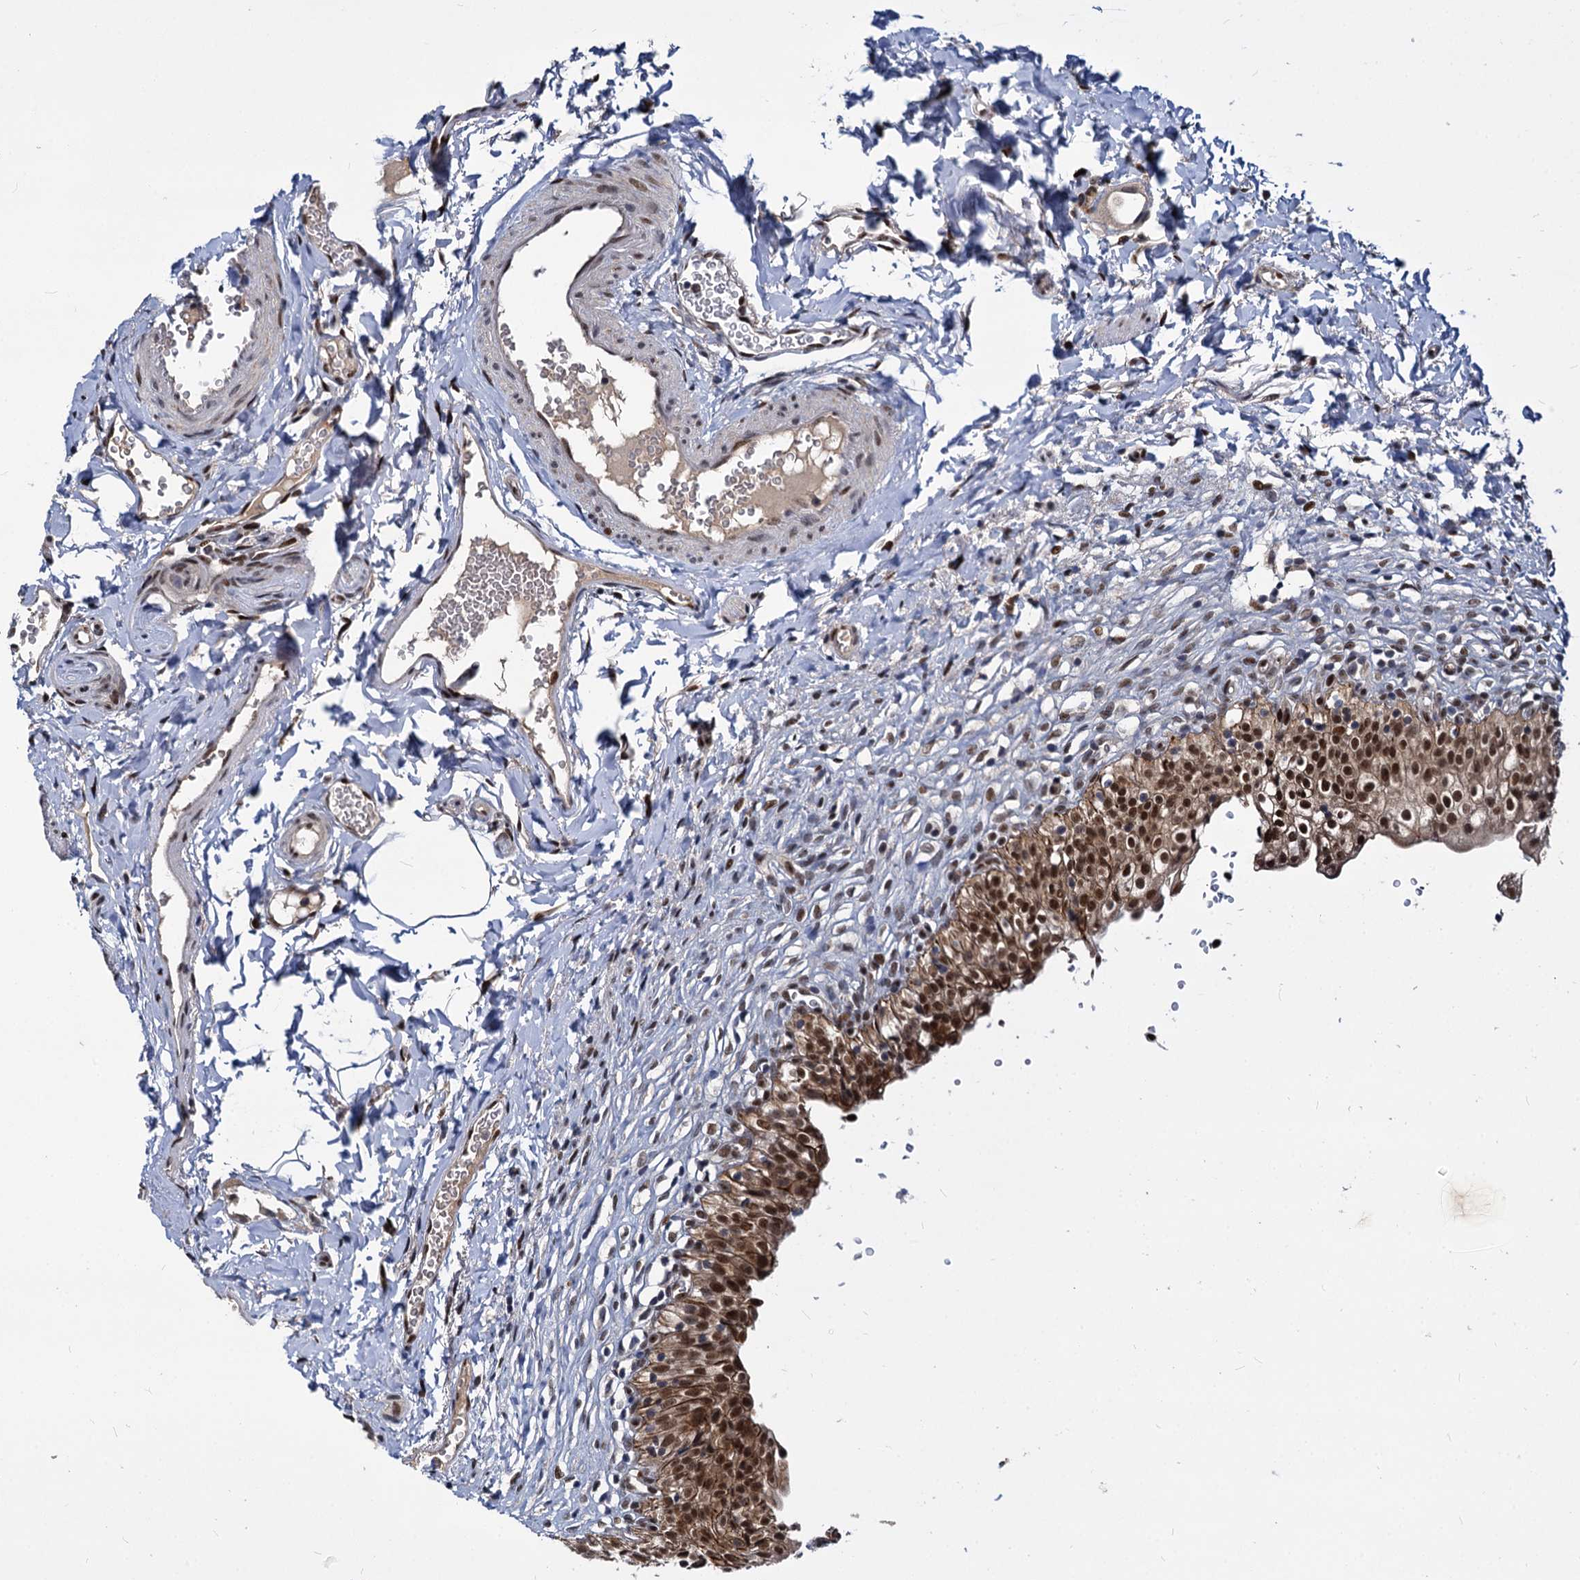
{"staining": {"intensity": "strong", "quantity": ">75%", "location": "nuclear"}, "tissue": "urinary bladder", "cell_type": "Urothelial cells", "image_type": "normal", "snomed": [{"axis": "morphology", "description": "Normal tissue, NOS"}, {"axis": "topography", "description": "Urinary bladder"}], "caption": "This photomicrograph exhibits unremarkable urinary bladder stained with IHC to label a protein in brown. The nuclear of urothelial cells show strong positivity for the protein. Nuclei are counter-stained blue.", "gene": "MAML2", "patient": {"sex": "male", "age": 55}}